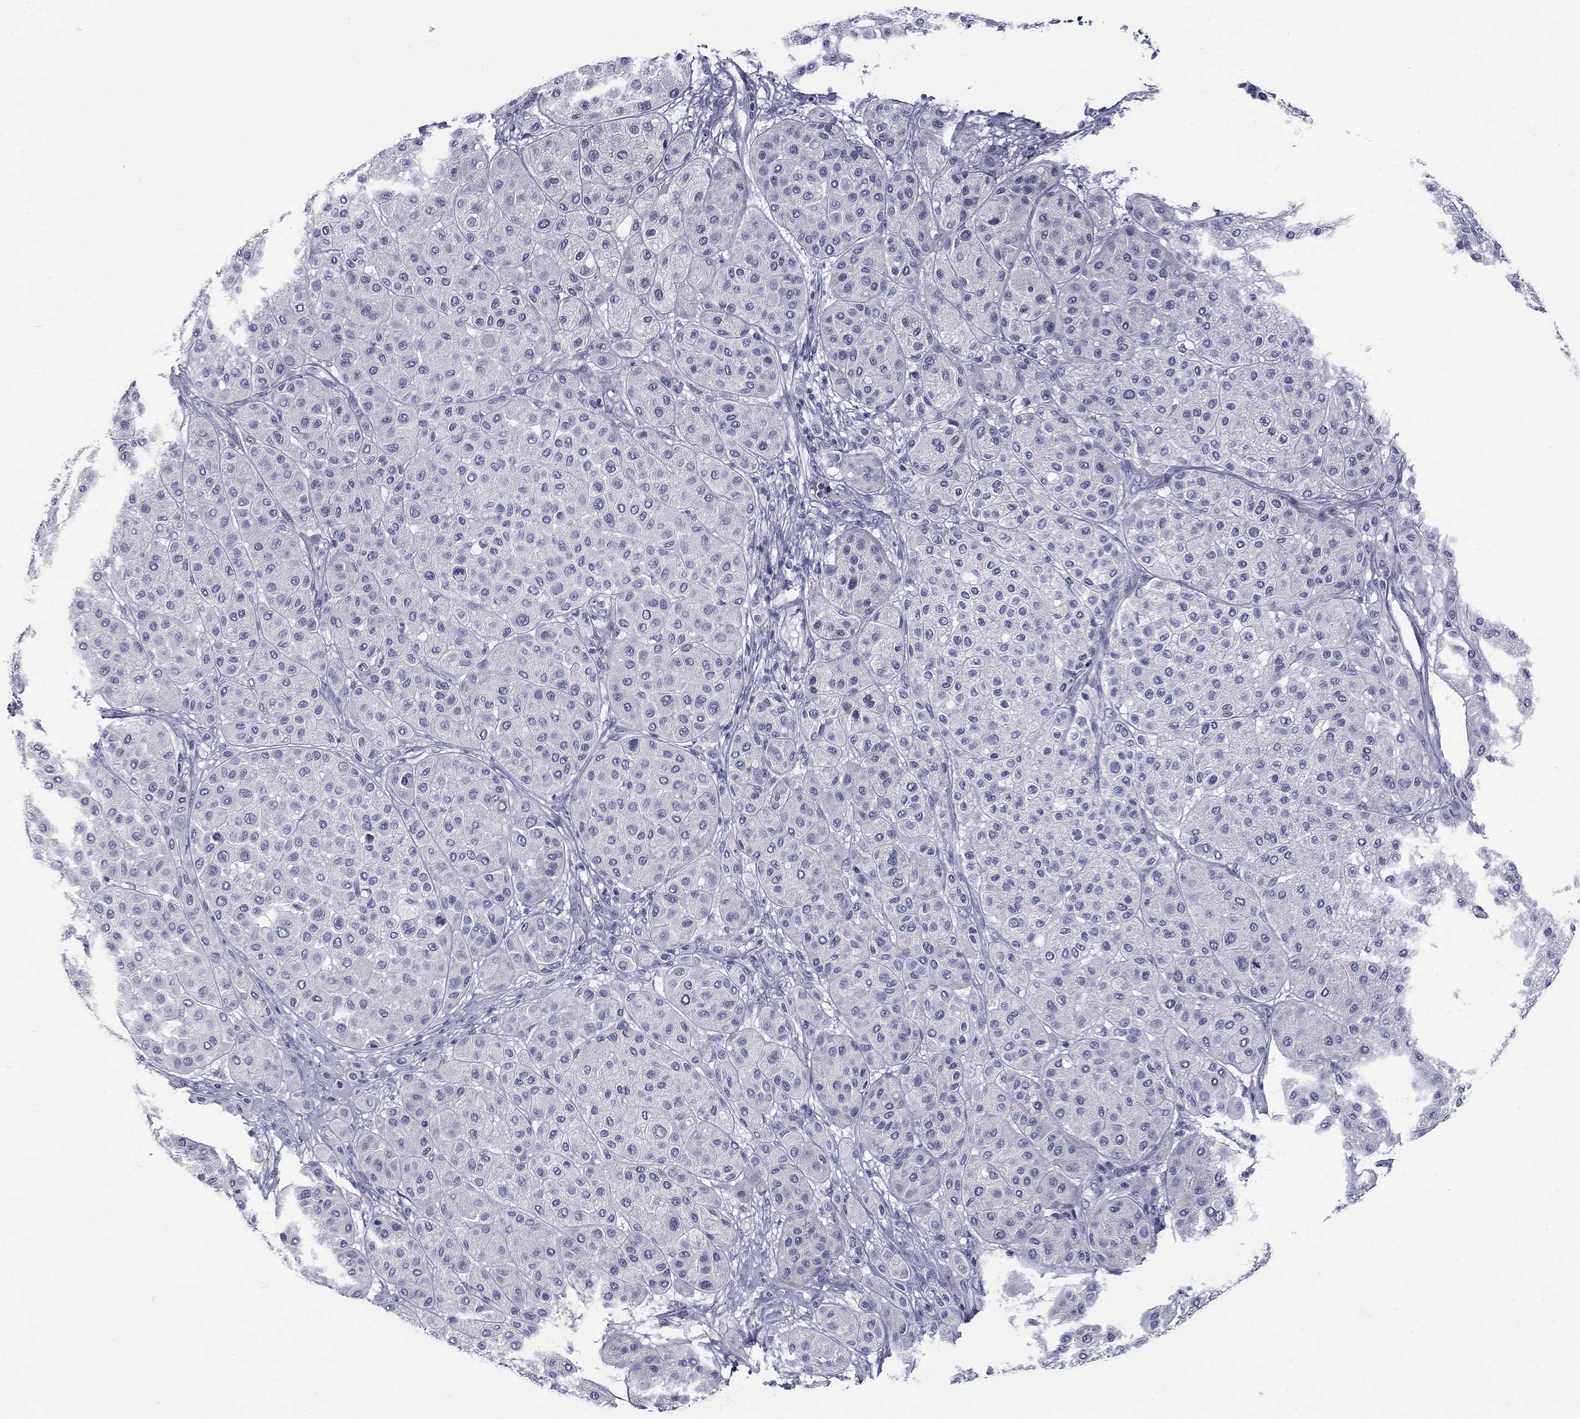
{"staining": {"intensity": "negative", "quantity": "none", "location": "none"}, "tissue": "melanoma", "cell_type": "Tumor cells", "image_type": "cancer", "snomed": [{"axis": "morphology", "description": "Malignant melanoma, Metastatic site"}, {"axis": "topography", "description": "Smooth muscle"}], "caption": "The IHC image has no significant expression in tumor cells of melanoma tissue.", "gene": "SLC30A3", "patient": {"sex": "male", "age": 41}}